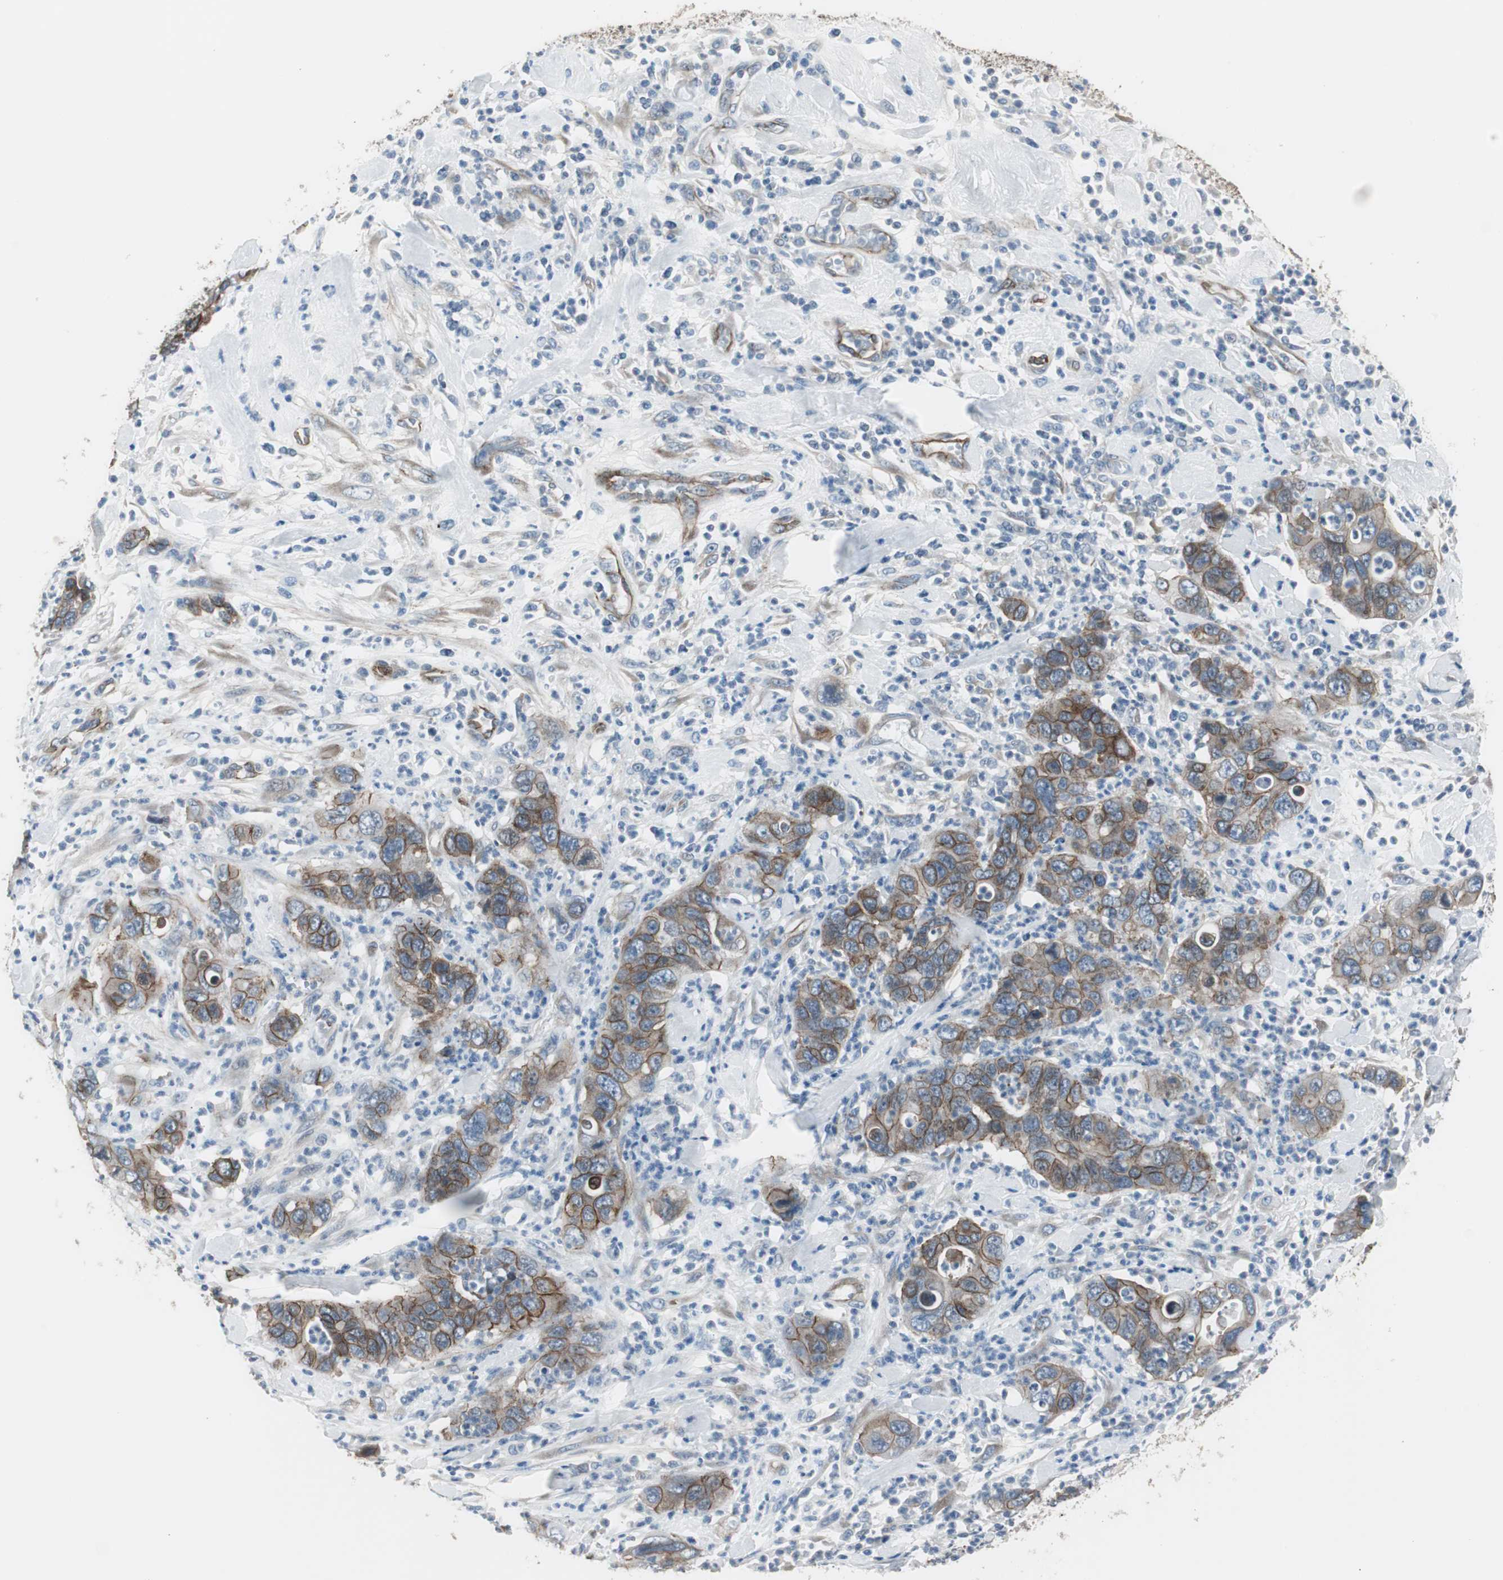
{"staining": {"intensity": "strong", "quantity": ">75%", "location": "cytoplasmic/membranous"}, "tissue": "pancreatic cancer", "cell_type": "Tumor cells", "image_type": "cancer", "snomed": [{"axis": "morphology", "description": "Adenocarcinoma, NOS"}, {"axis": "topography", "description": "Pancreas"}], "caption": "Brown immunohistochemical staining in pancreatic adenocarcinoma displays strong cytoplasmic/membranous staining in about >75% of tumor cells. (brown staining indicates protein expression, while blue staining denotes nuclei).", "gene": "STXBP4", "patient": {"sex": "female", "age": 71}}